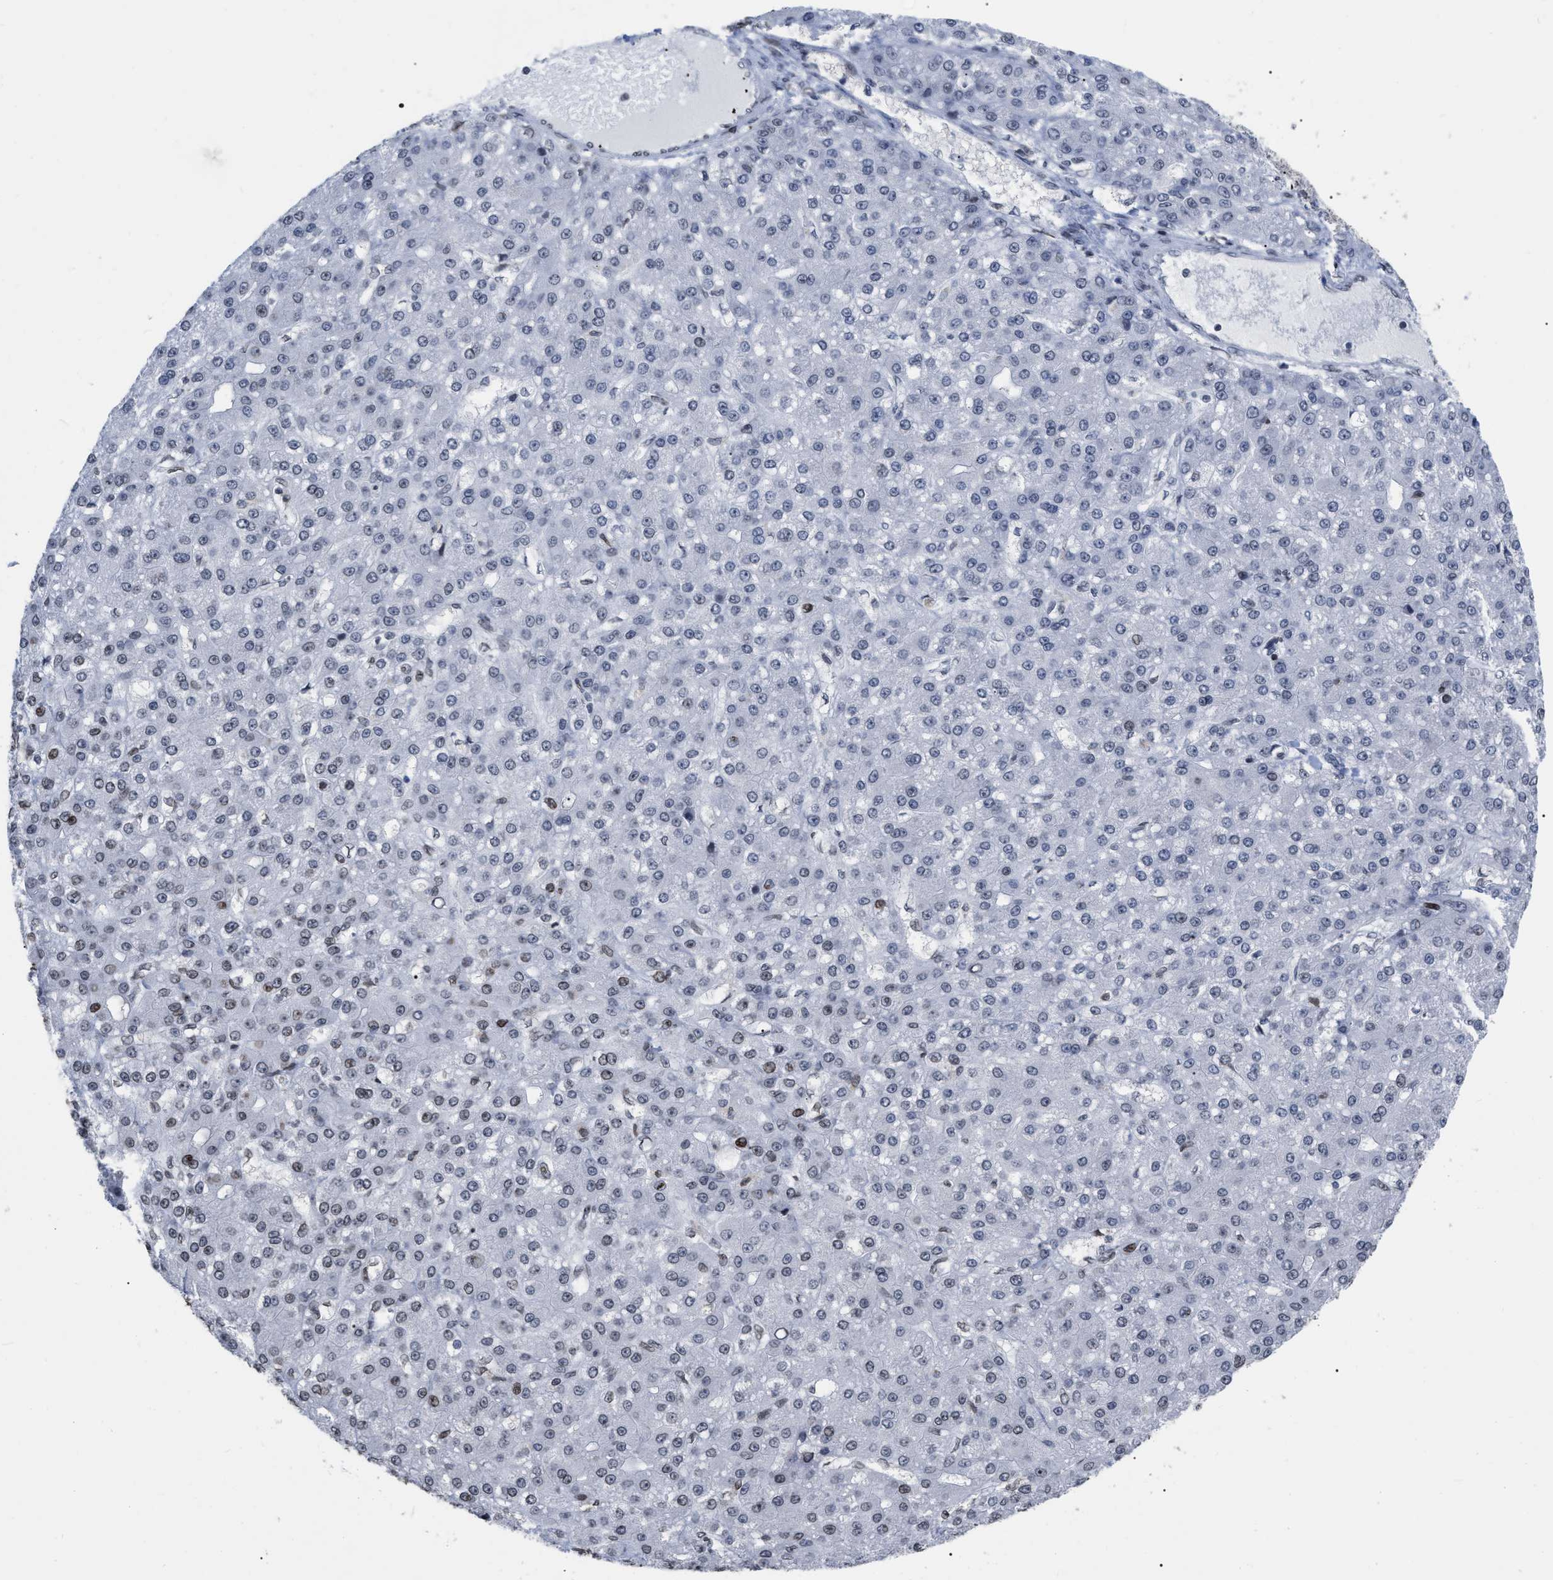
{"staining": {"intensity": "weak", "quantity": "<25%", "location": "nuclear"}, "tissue": "liver cancer", "cell_type": "Tumor cells", "image_type": "cancer", "snomed": [{"axis": "morphology", "description": "Carcinoma, Hepatocellular, NOS"}, {"axis": "topography", "description": "Liver"}], "caption": "Protein analysis of liver cancer (hepatocellular carcinoma) demonstrates no significant staining in tumor cells.", "gene": "TPR", "patient": {"sex": "male", "age": 67}}